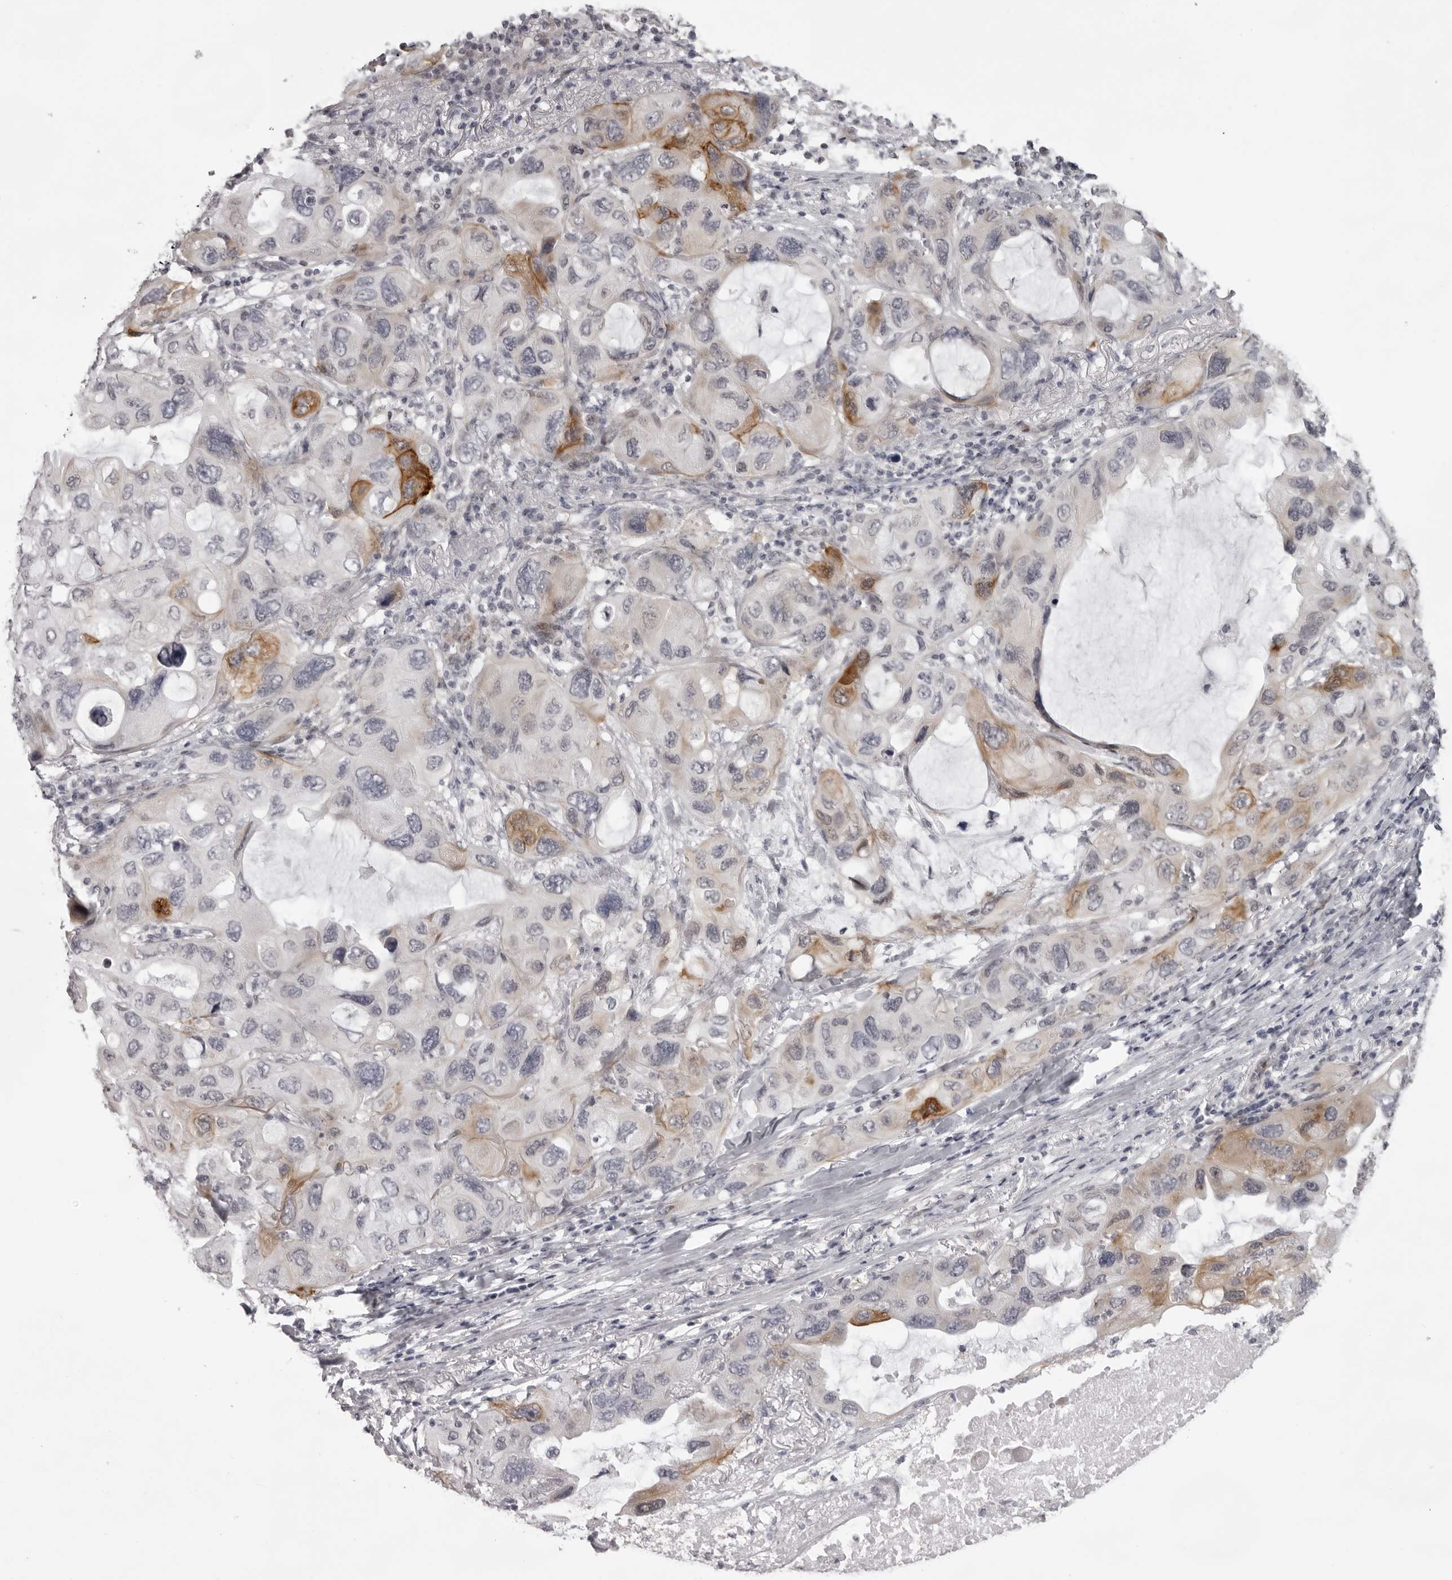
{"staining": {"intensity": "moderate", "quantity": "<25%", "location": "cytoplasmic/membranous"}, "tissue": "lung cancer", "cell_type": "Tumor cells", "image_type": "cancer", "snomed": [{"axis": "morphology", "description": "Squamous cell carcinoma, NOS"}, {"axis": "topography", "description": "Lung"}], "caption": "Lung cancer (squamous cell carcinoma) stained for a protein exhibits moderate cytoplasmic/membranous positivity in tumor cells.", "gene": "NUDT18", "patient": {"sex": "female", "age": 73}}